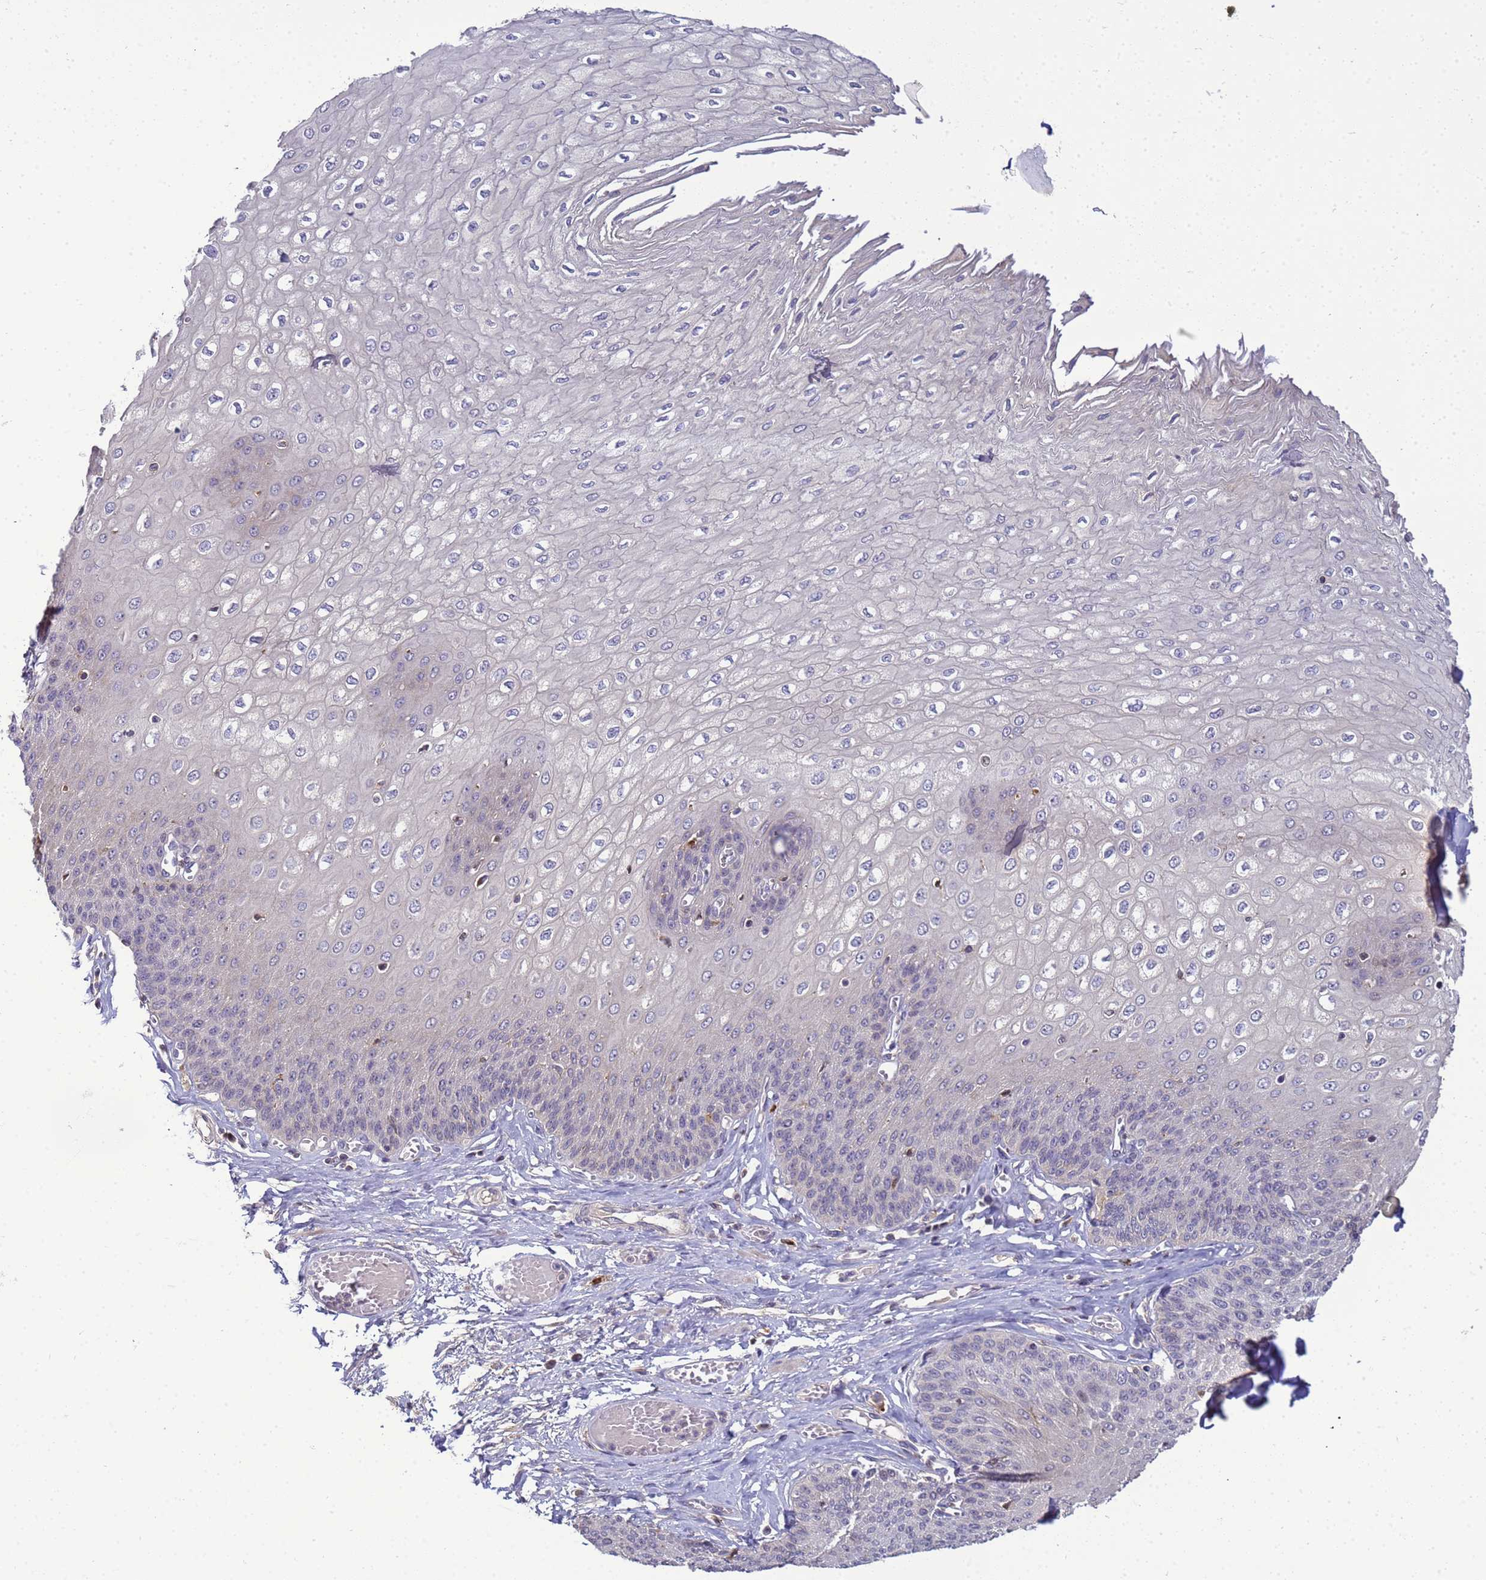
{"staining": {"intensity": "negative", "quantity": "none", "location": "none"}, "tissue": "esophagus", "cell_type": "Squamous epithelial cells", "image_type": "normal", "snomed": [{"axis": "morphology", "description": "Normal tissue, NOS"}, {"axis": "topography", "description": "Esophagus"}], "caption": "IHC histopathology image of benign esophagus stained for a protein (brown), which shows no expression in squamous epithelial cells.", "gene": "TMEM74B", "patient": {"sex": "male", "age": 60}}